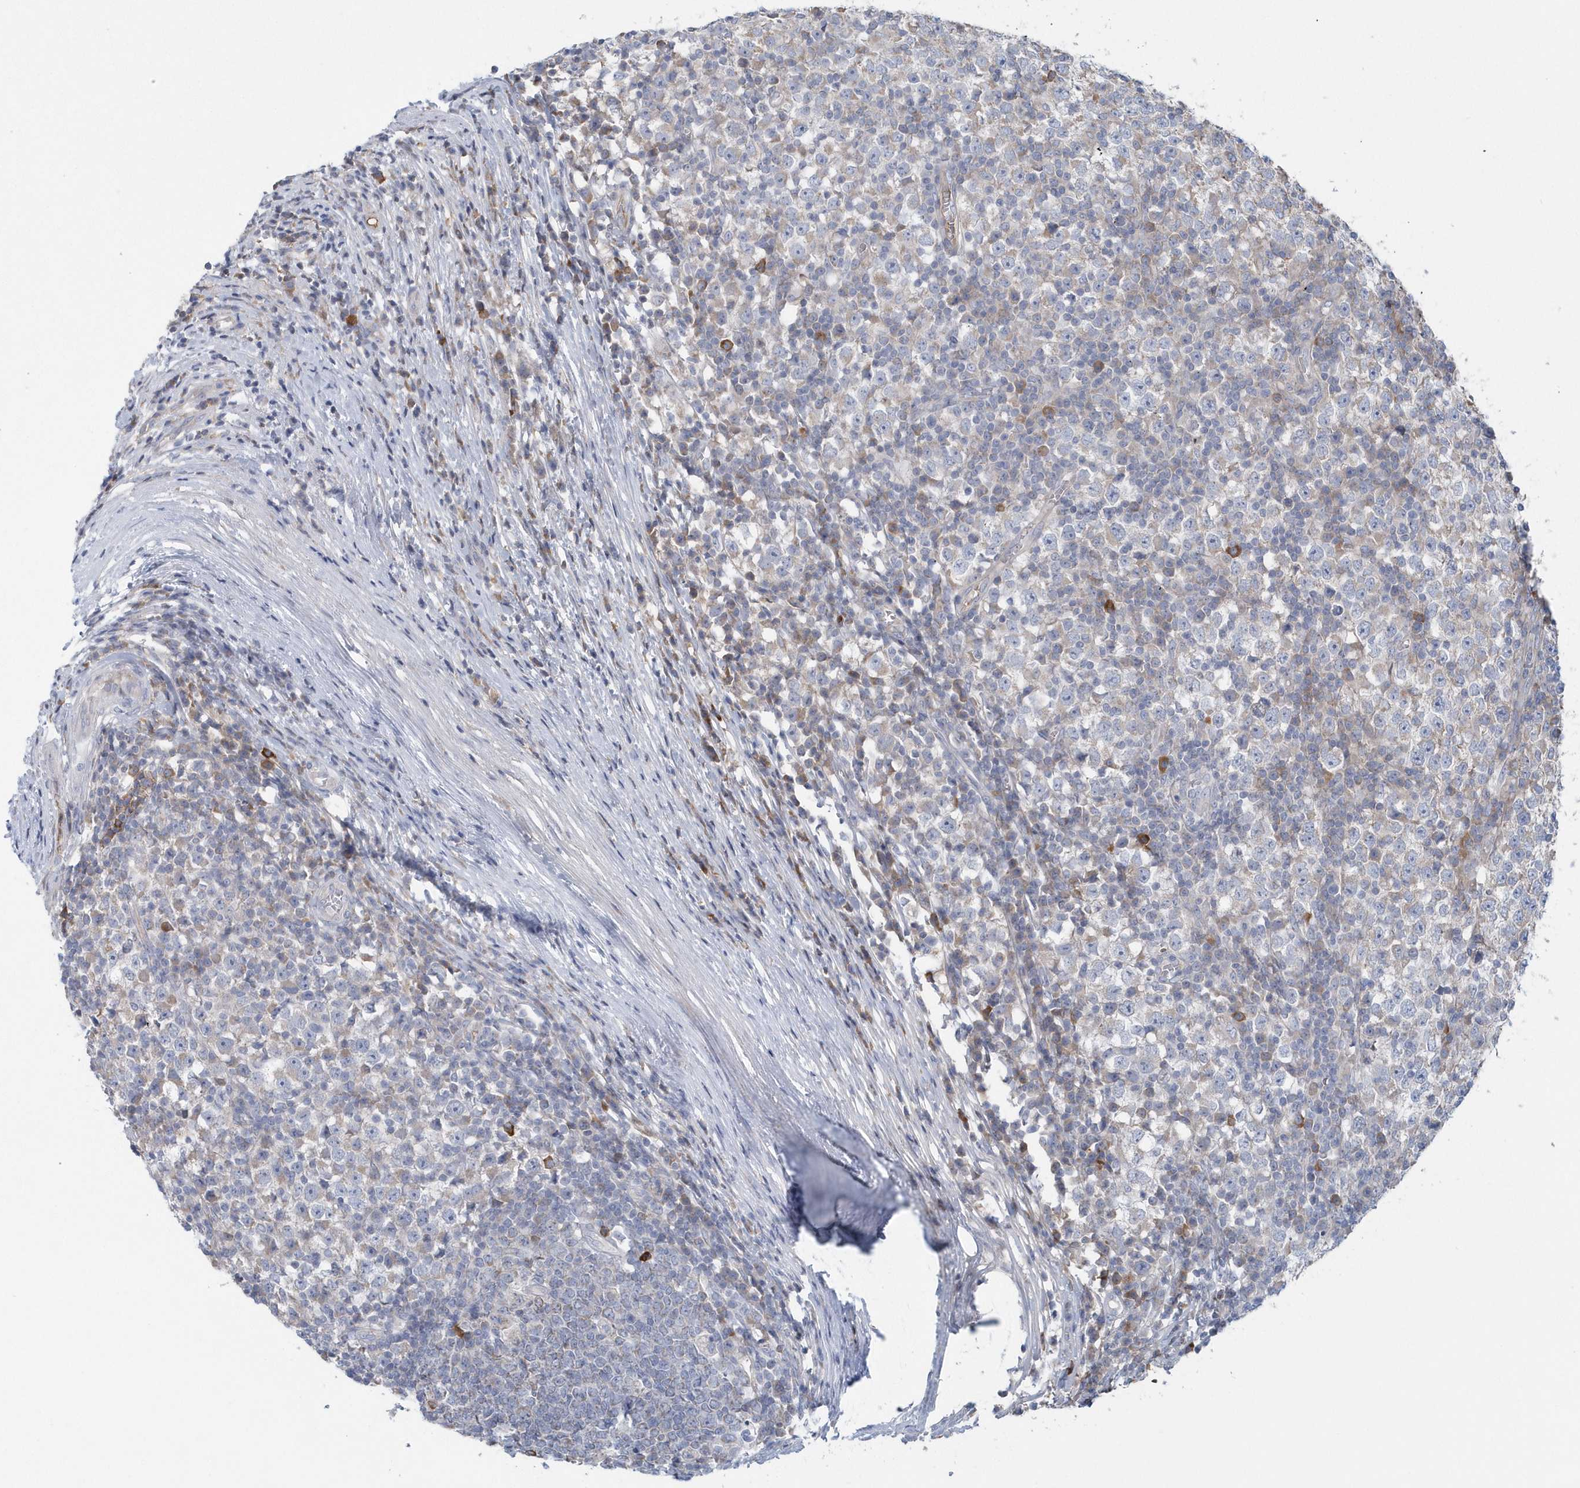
{"staining": {"intensity": "weak", "quantity": "25%-75%", "location": "cytoplasmic/membranous"}, "tissue": "testis cancer", "cell_type": "Tumor cells", "image_type": "cancer", "snomed": [{"axis": "morphology", "description": "Seminoma, NOS"}, {"axis": "topography", "description": "Testis"}], "caption": "Immunohistochemical staining of human testis seminoma demonstrates low levels of weak cytoplasmic/membranous staining in approximately 25%-75% of tumor cells. (DAB = brown stain, brightfield microscopy at high magnification).", "gene": "SPATA18", "patient": {"sex": "male", "age": 65}}